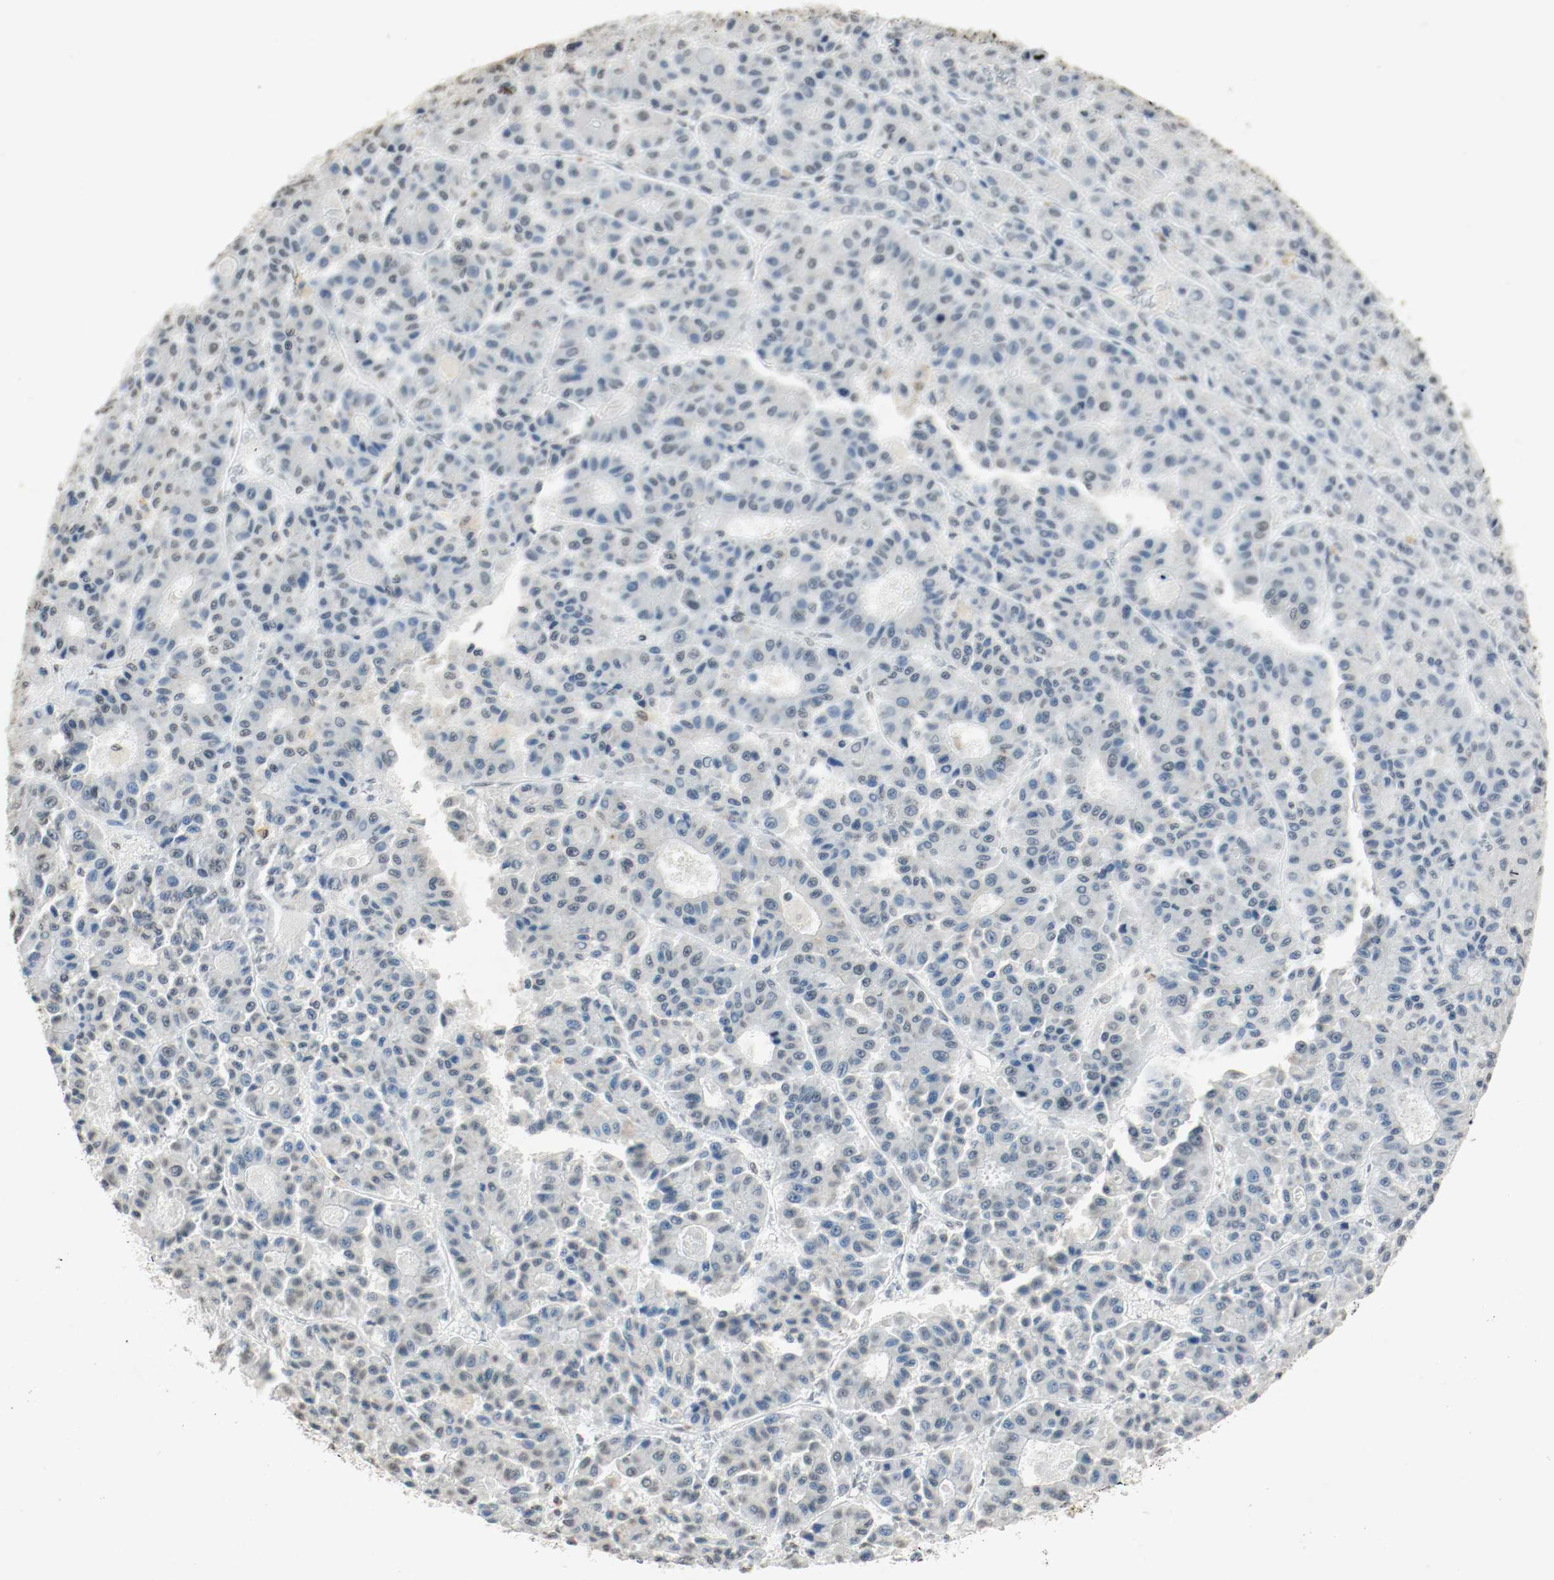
{"staining": {"intensity": "weak", "quantity": "25%-75%", "location": "nuclear"}, "tissue": "liver cancer", "cell_type": "Tumor cells", "image_type": "cancer", "snomed": [{"axis": "morphology", "description": "Carcinoma, Hepatocellular, NOS"}, {"axis": "topography", "description": "Liver"}], "caption": "Tumor cells show weak nuclear staining in about 25%-75% of cells in hepatocellular carcinoma (liver). The staining was performed using DAB, with brown indicating positive protein expression. Nuclei are stained blue with hematoxylin.", "gene": "DNMT1", "patient": {"sex": "male", "age": 70}}